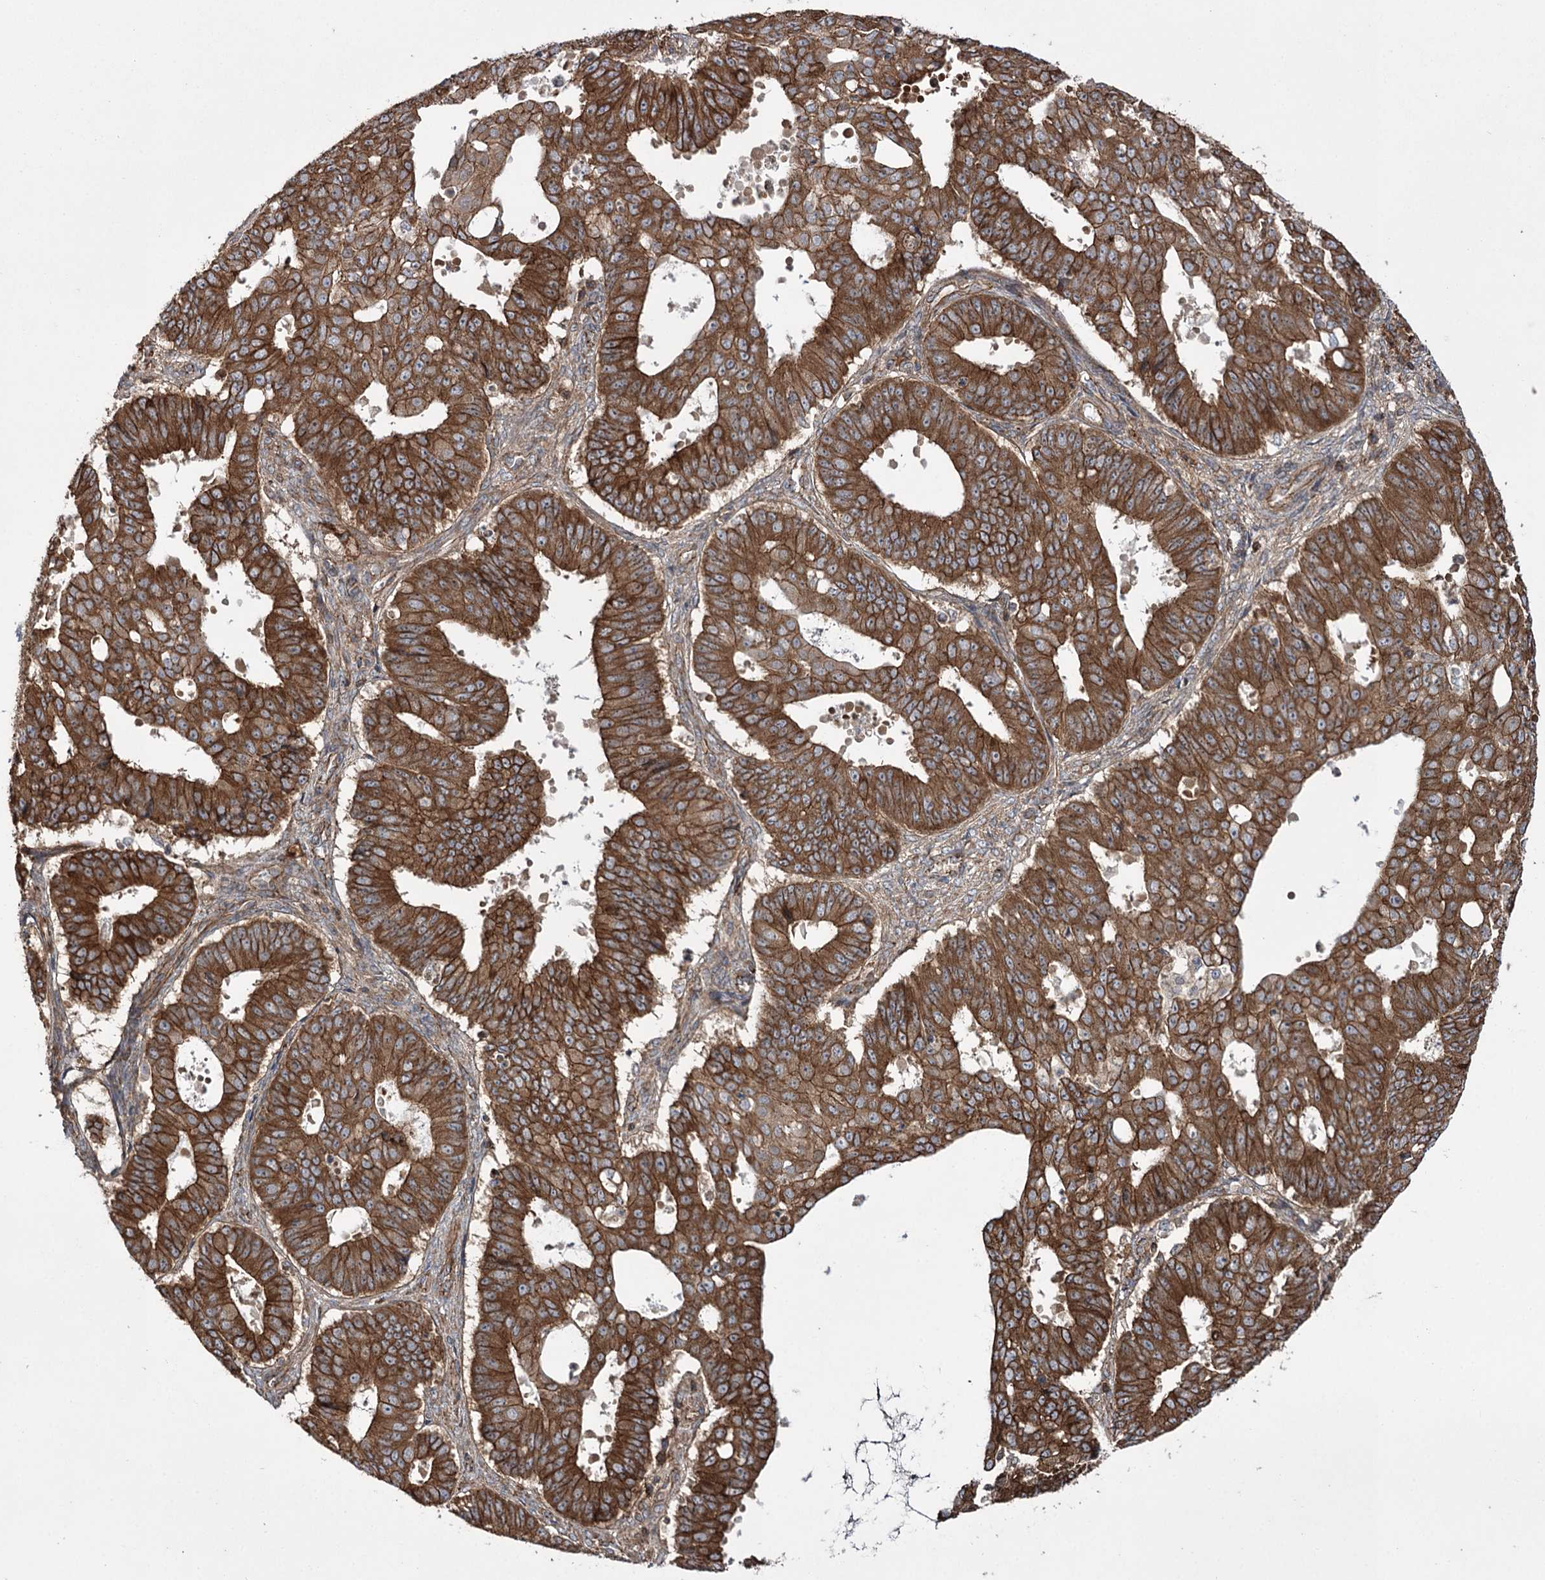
{"staining": {"intensity": "strong", "quantity": ">75%", "location": "cytoplasmic/membranous"}, "tissue": "ovarian cancer", "cell_type": "Tumor cells", "image_type": "cancer", "snomed": [{"axis": "morphology", "description": "Carcinoma, endometroid"}, {"axis": "topography", "description": "Appendix"}, {"axis": "topography", "description": "Ovary"}], "caption": "Immunohistochemistry staining of ovarian cancer (endometroid carcinoma), which shows high levels of strong cytoplasmic/membranous positivity in approximately >75% of tumor cells indicating strong cytoplasmic/membranous protein positivity. The staining was performed using DAB (3,3'-diaminobenzidine) (brown) for protein detection and nuclei were counterstained in hematoxylin (blue).", "gene": "DHX29", "patient": {"sex": "female", "age": 42}}